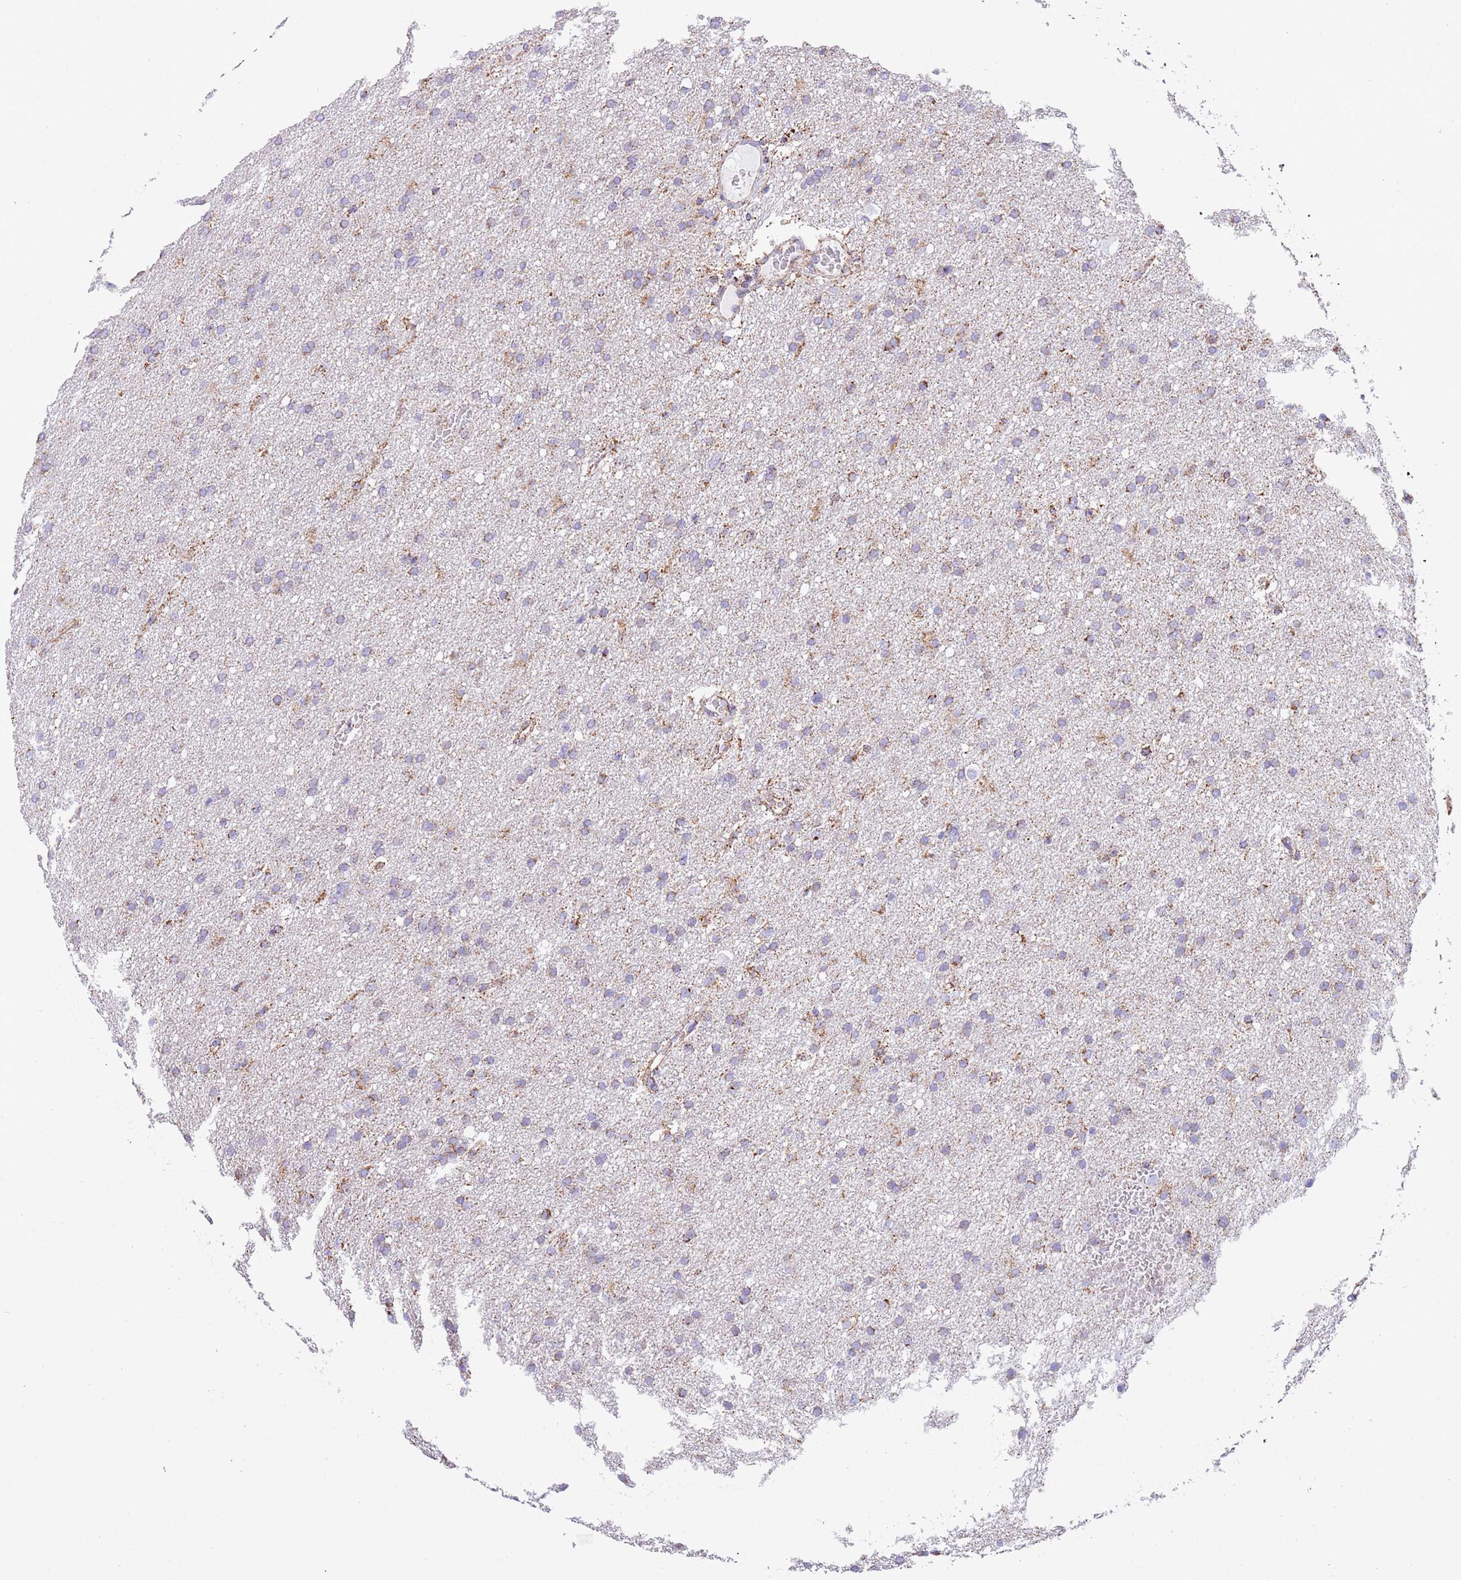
{"staining": {"intensity": "weak", "quantity": "25%-75%", "location": "cytoplasmic/membranous"}, "tissue": "glioma", "cell_type": "Tumor cells", "image_type": "cancer", "snomed": [{"axis": "morphology", "description": "Glioma, malignant, High grade"}, {"axis": "topography", "description": "Cerebral cortex"}], "caption": "The histopathology image displays staining of glioma, revealing weak cytoplasmic/membranous protein expression (brown color) within tumor cells.", "gene": "SUCLG2", "patient": {"sex": "female", "age": 36}}